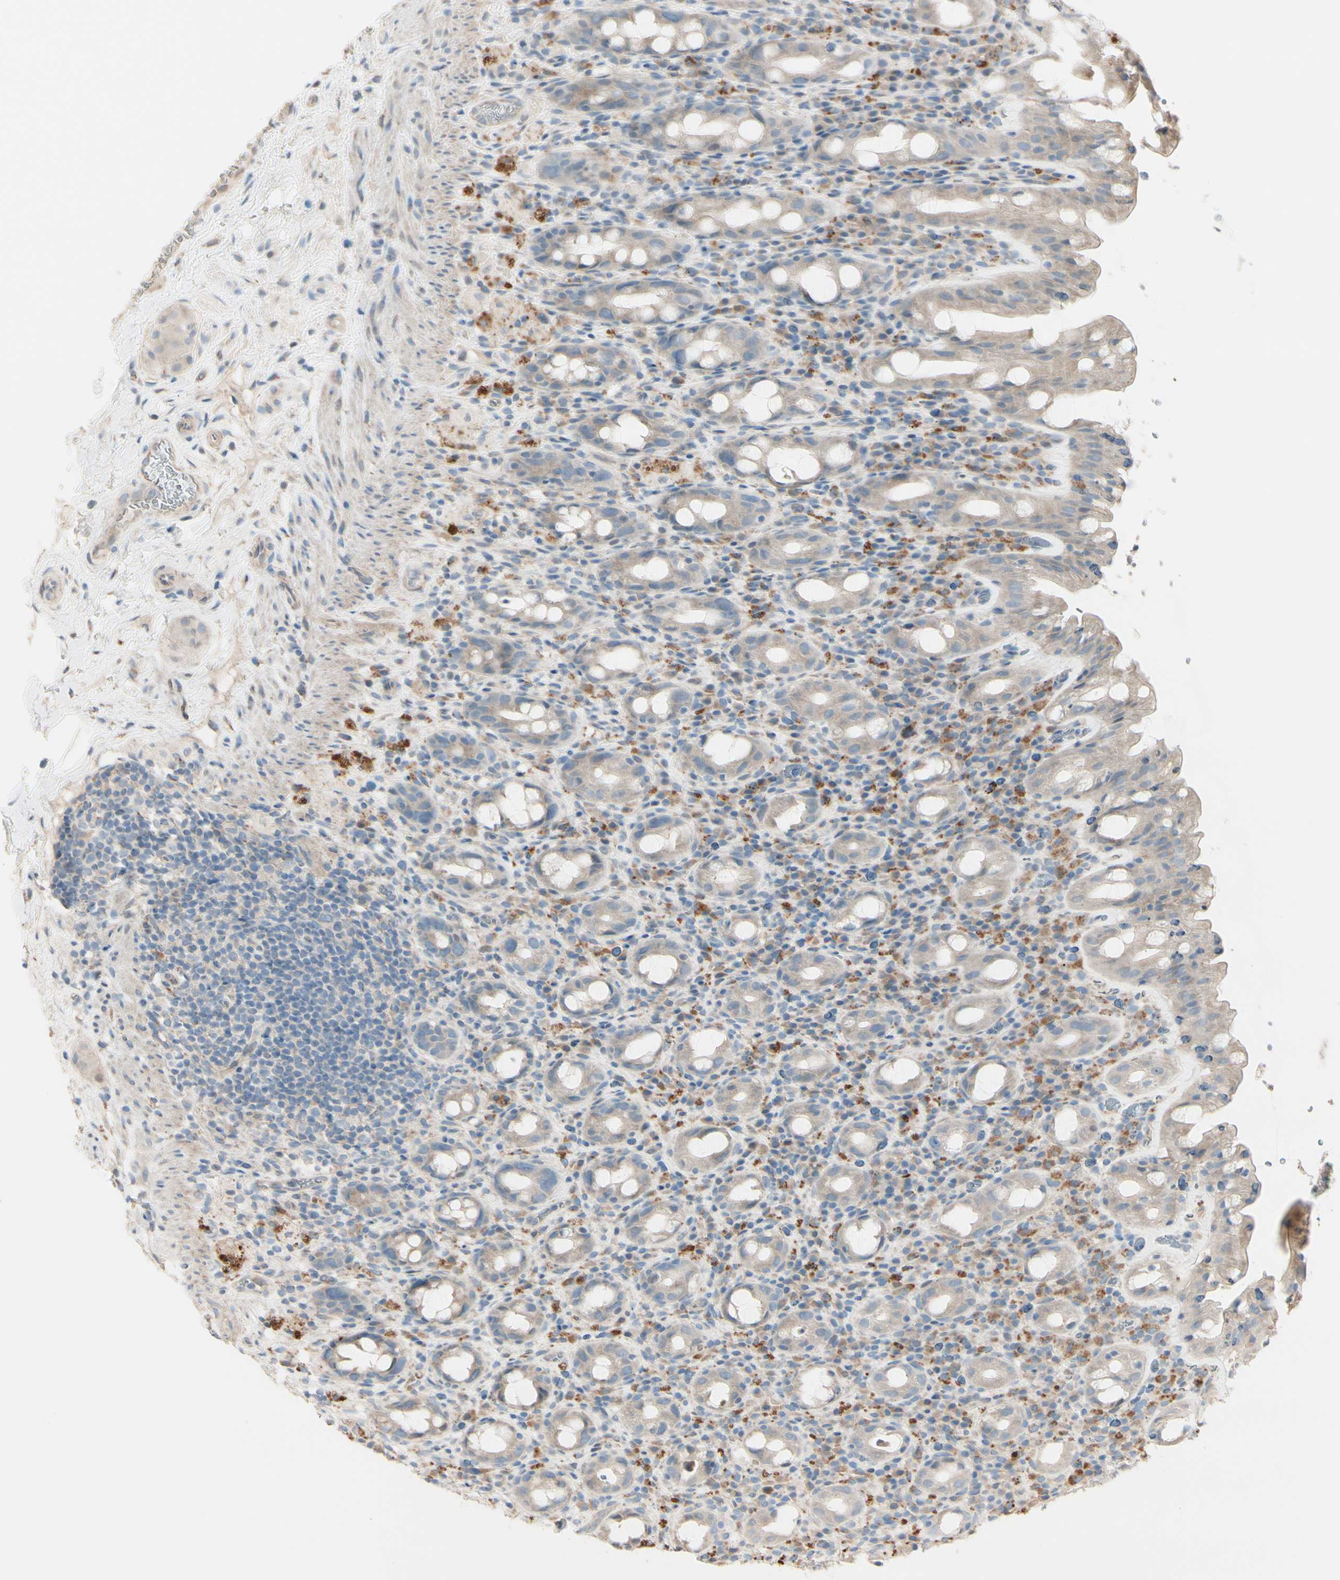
{"staining": {"intensity": "weak", "quantity": ">75%", "location": "cytoplasmic/membranous"}, "tissue": "rectum", "cell_type": "Glandular cells", "image_type": "normal", "snomed": [{"axis": "morphology", "description": "Normal tissue, NOS"}, {"axis": "topography", "description": "Rectum"}], "caption": "An immunohistochemistry (IHC) photomicrograph of unremarkable tissue is shown. Protein staining in brown shows weak cytoplasmic/membranous positivity in rectum within glandular cells. (IHC, brightfield microscopy, high magnification).", "gene": "EPHA3", "patient": {"sex": "male", "age": 44}}